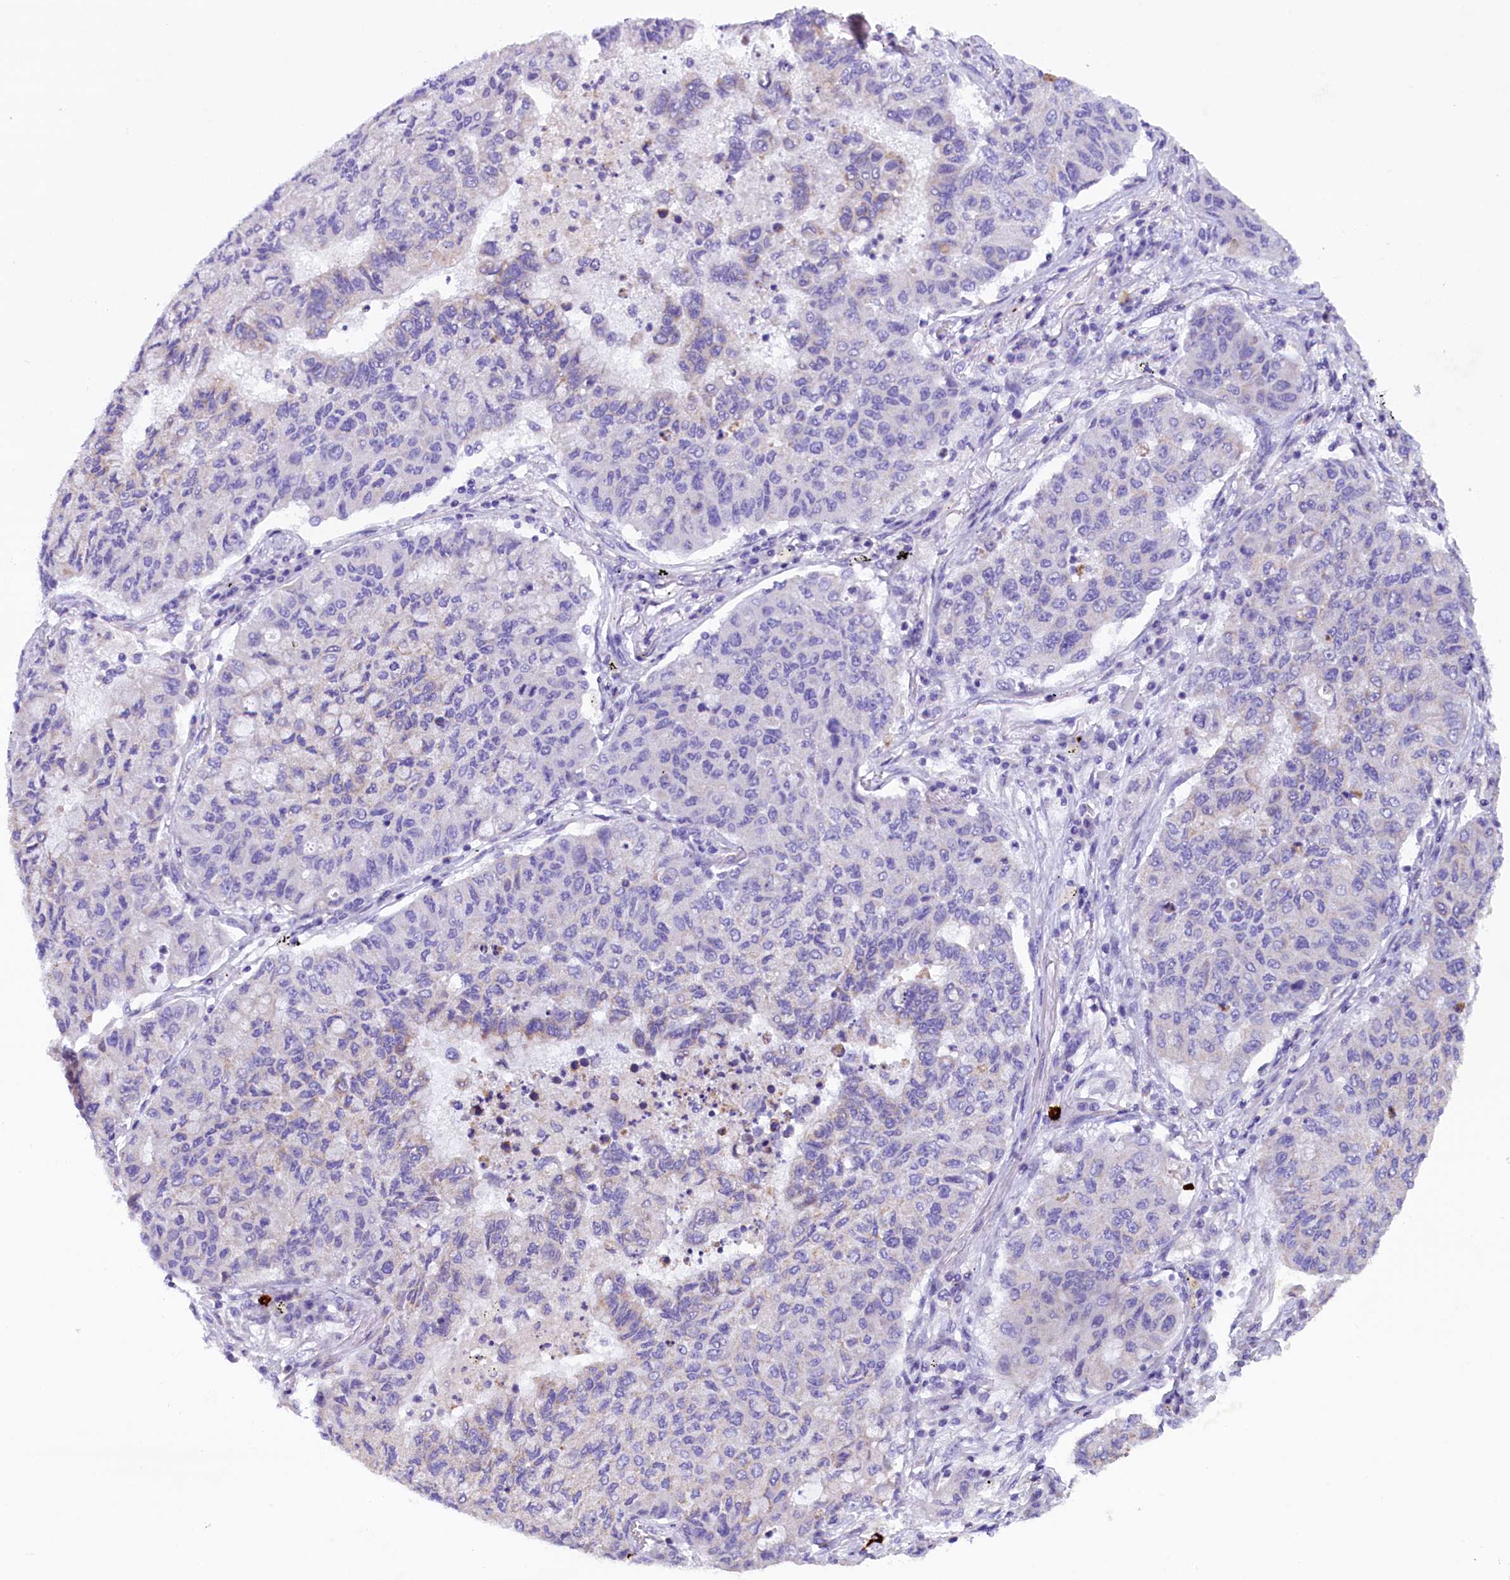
{"staining": {"intensity": "negative", "quantity": "none", "location": "none"}, "tissue": "lung cancer", "cell_type": "Tumor cells", "image_type": "cancer", "snomed": [{"axis": "morphology", "description": "Squamous cell carcinoma, NOS"}, {"axis": "topography", "description": "Lung"}], "caption": "The photomicrograph shows no significant positivity in tumor cells of lung squamous cell carcinoma. The staining is performed using DAB brown chromogen with nuclei counter-stained in using hematoxylin.", "gene": "RTTN", "patient": {"sex": "male", "age": 74}}